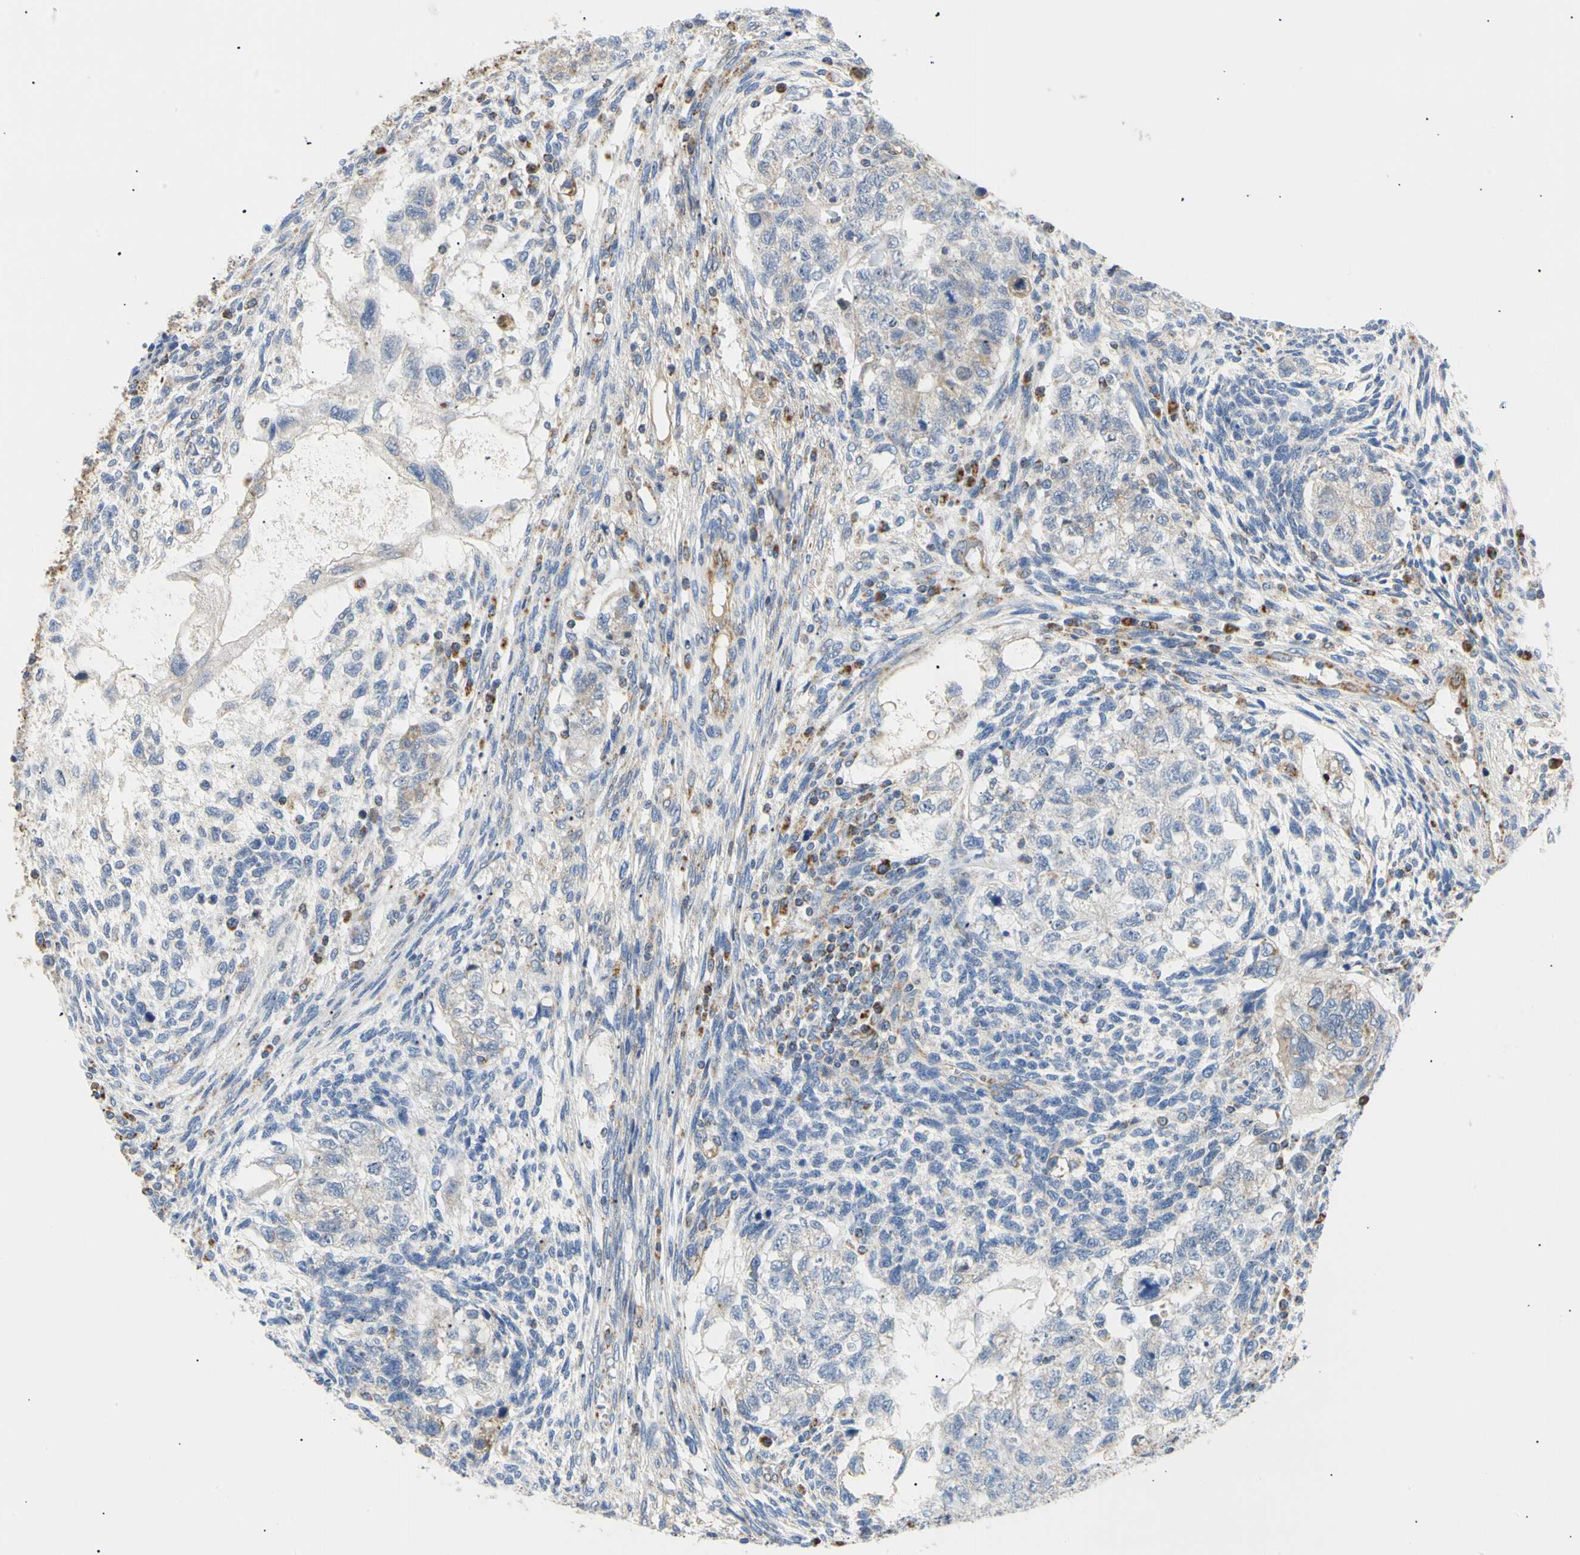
{"staining": {"intensity": "weak", "quantity": "<25%", "location": "cytoplasmic/membranous"}, "tissue": "testis cancer", "cell_type": "Tumor cells", "image_type": "cancer", "snomed": [{"axis": "morphology", "description": "Normal tissue, NOS"}, {"axis": "morphology", "description": "Carcinoma, Embryonal, NOS"}, {"axis": "topography", "description": "Testis"}], "caption": "Tumor cells show no significant staining in embryonal carcinoma (testis).", "gene": "ACAT1", "patient": {"sex": "male", "age": 36}}